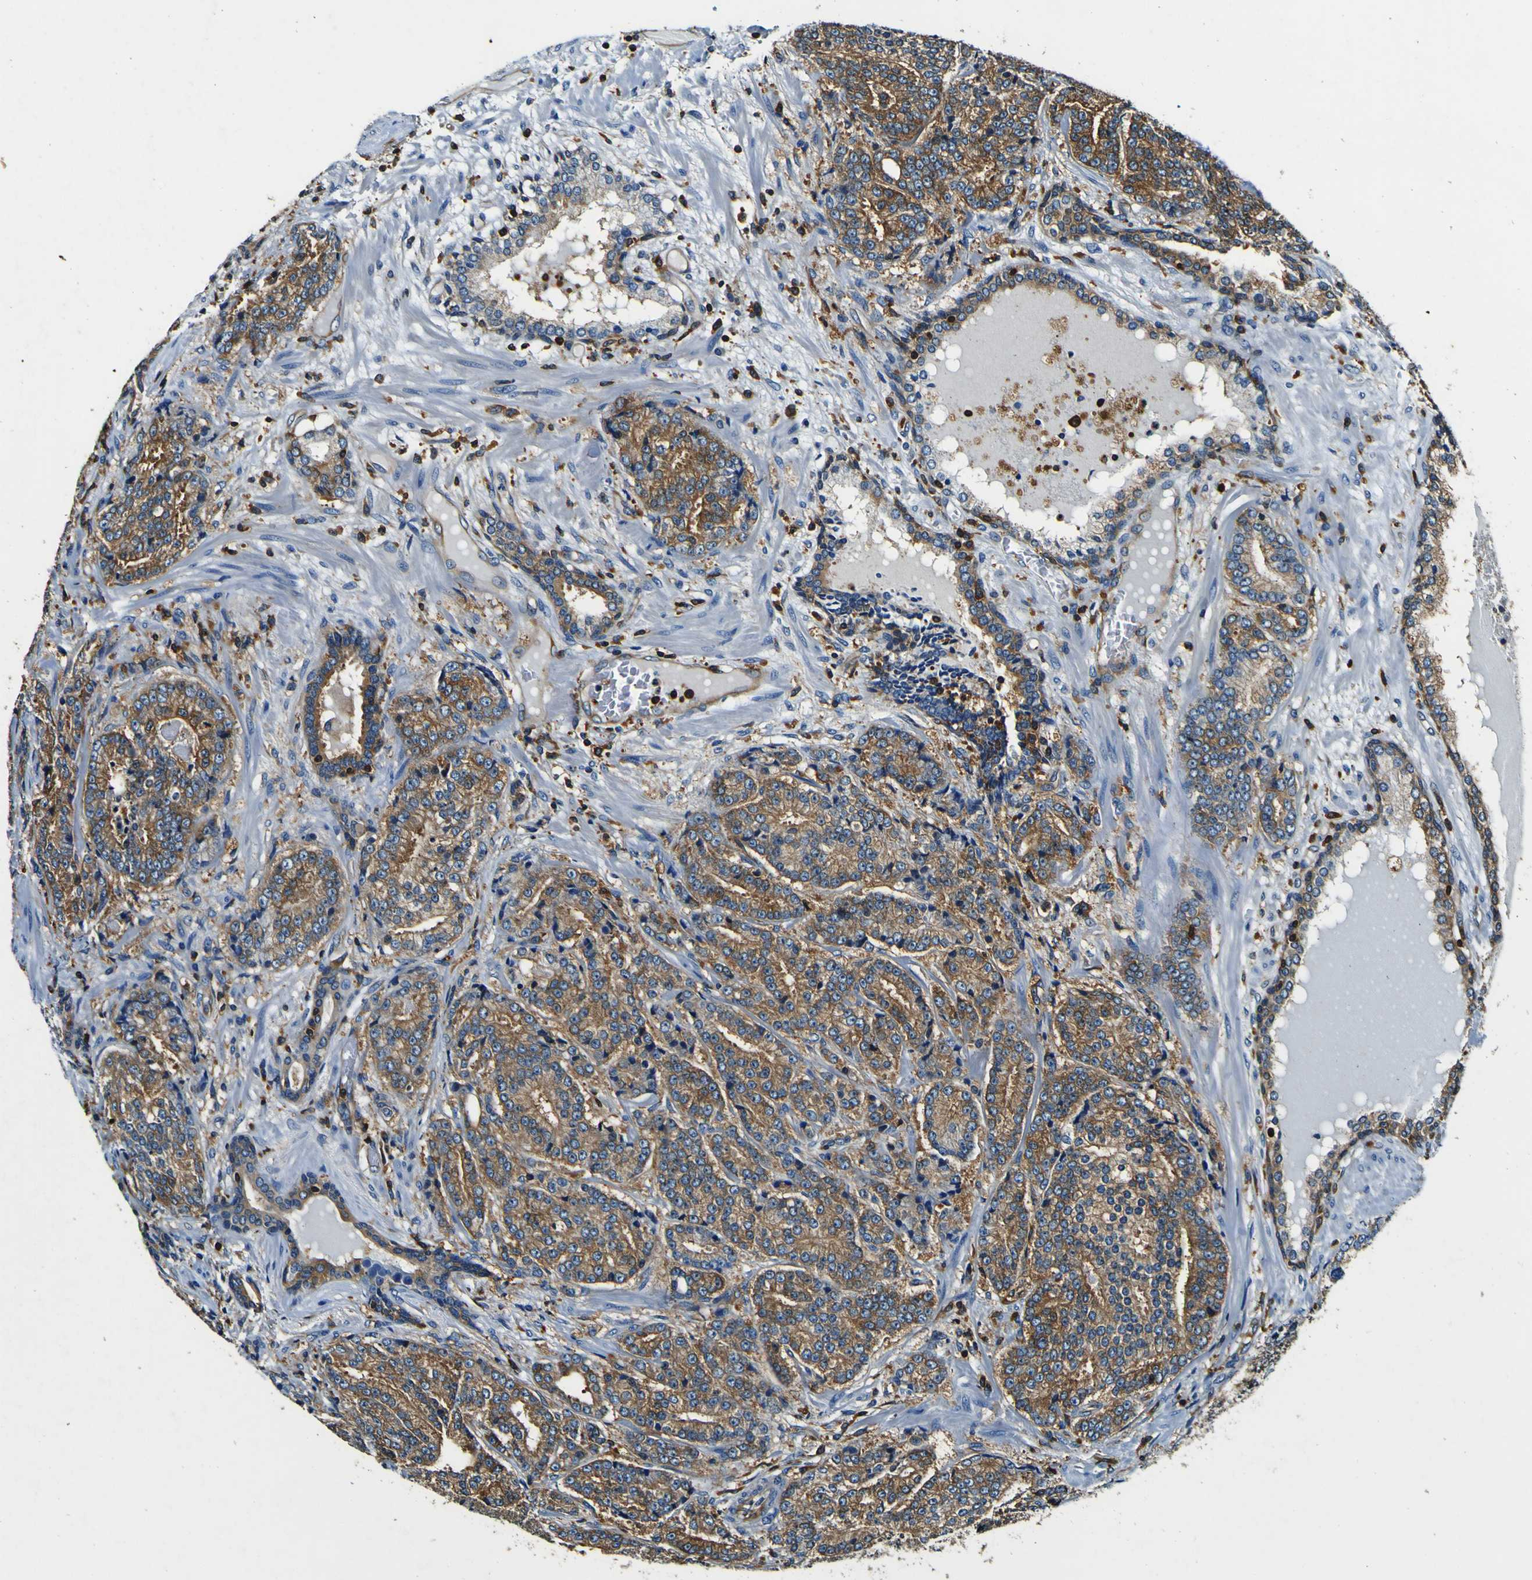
{"staining": {"intensity": "moderate", "quantity": ">75%", "location": "cytoplasmic/membranous"}, "tissue": "prostate cancer", "cell_type": "Tumor cells", "image_type": "cancer", "snomed": [{"axis": "morphology", "description": "Adenocarcinoma, High grade"}, {"axis": "topography", "description": "Prostate"}], "caption": "High-grade adenocarcinoma (prostate) stained with a brown dye demonstrates moderate cytoplasmic/membranous positive expression in approximately >75% of tumor cells.", "gene": "RHOT2", "patient": {"sex": "male", "age": 61}}